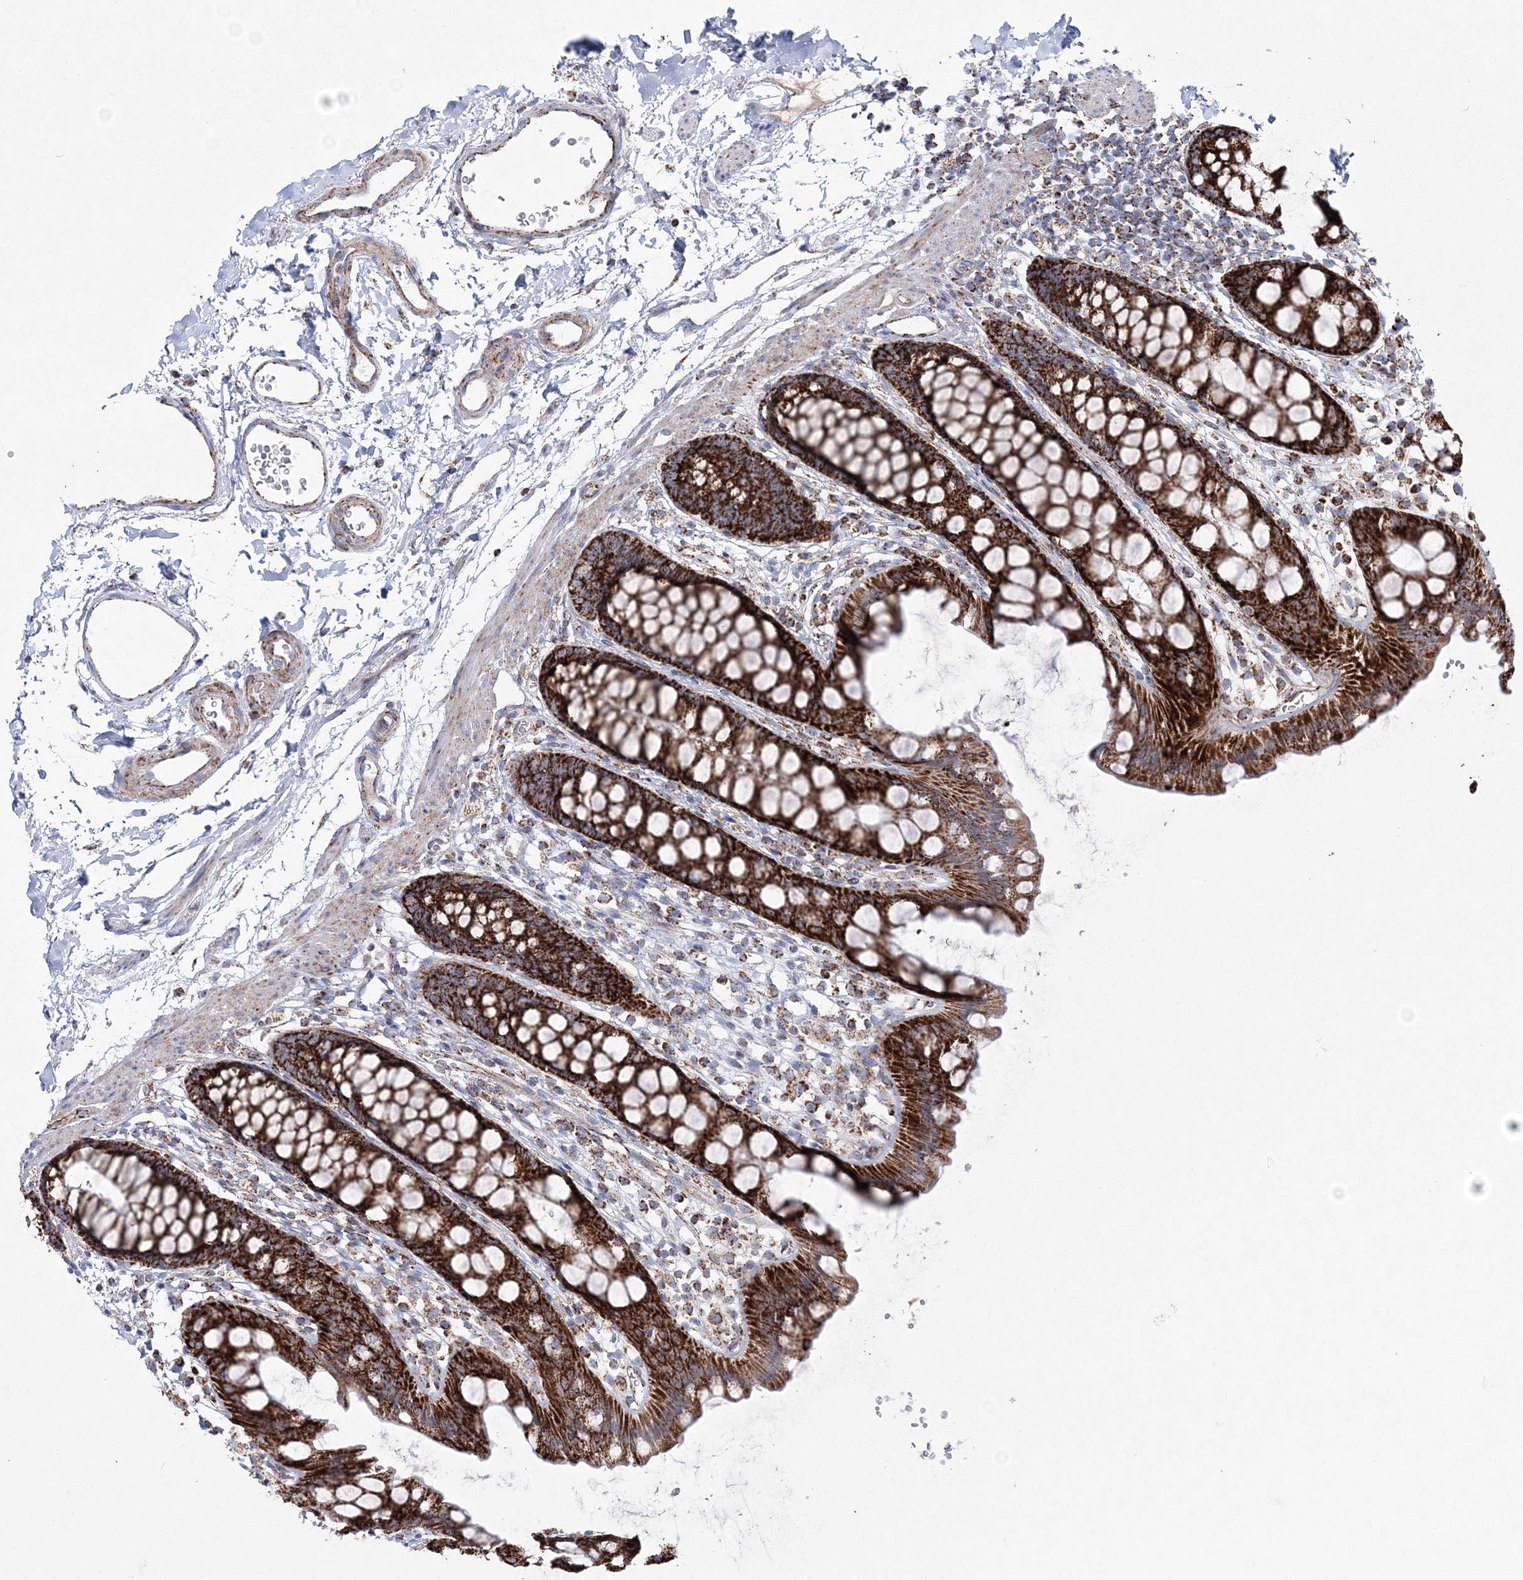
{"staining": {"intensity": "strong", "quantity": ">75%", "location": "cytoplasmic/membranous"}, "tissue": "rectum", "cell_type": "Glandular cells", "image_type": "normal", "snomed": [{"axis": "morphology", "description": "Normal tissue, NOS"}, {"axis": "topography", "description": "Rectum"}], "caption": "Approximately >75% of glandular cells in unremarkable human rectum reveal strong cytoplasmic/membranous protein expression as visualized by brown immunohistochemical staining.", "gene": "HIBCH", "patient": {"sex": "female", "age": 65}}